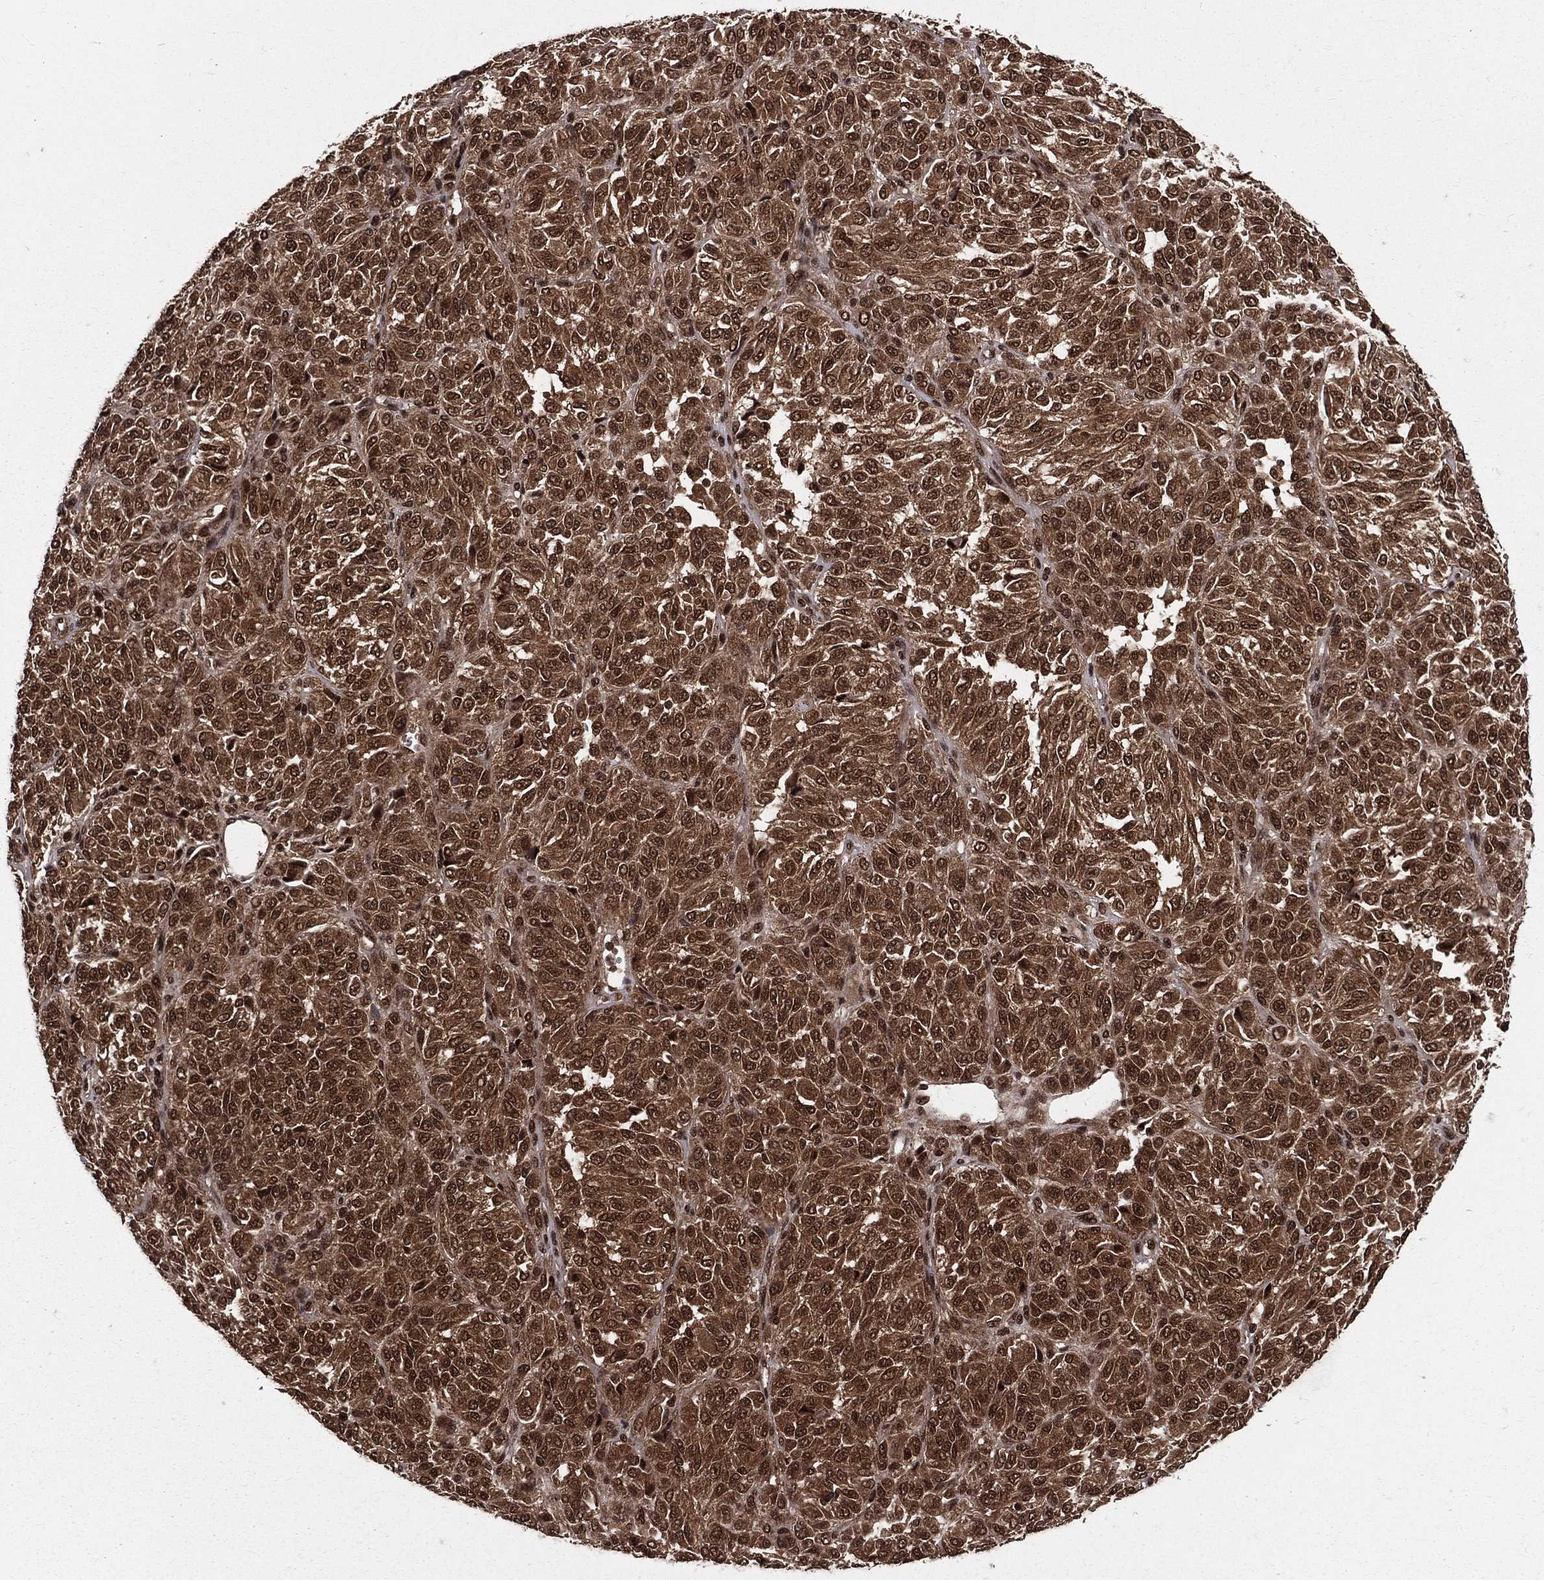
{"staining": {"intensity": "strong", "quantity": ">75%", "location": "cytoplasmic/membranous,nuclear"}, "tissue": "melanoma", "cell_type": "Tumor cells", "image_type": "cancer", "snomed": [{"axis": "morphology", "description": "Malignant melanoma, Metastatic site"}, {"axis": "topography", "description": "Brain"}], "caption": "A brown stain shows strong cytoplasmic/membranous and nuclear staining of a protein in human malignant melanoma (metastatic site) tumor cells. (DAB IHC, brown staining for protein, blue staining for nuclei).", "gene": "COPS4", "patient": {"sex": "female", "age": 56}}